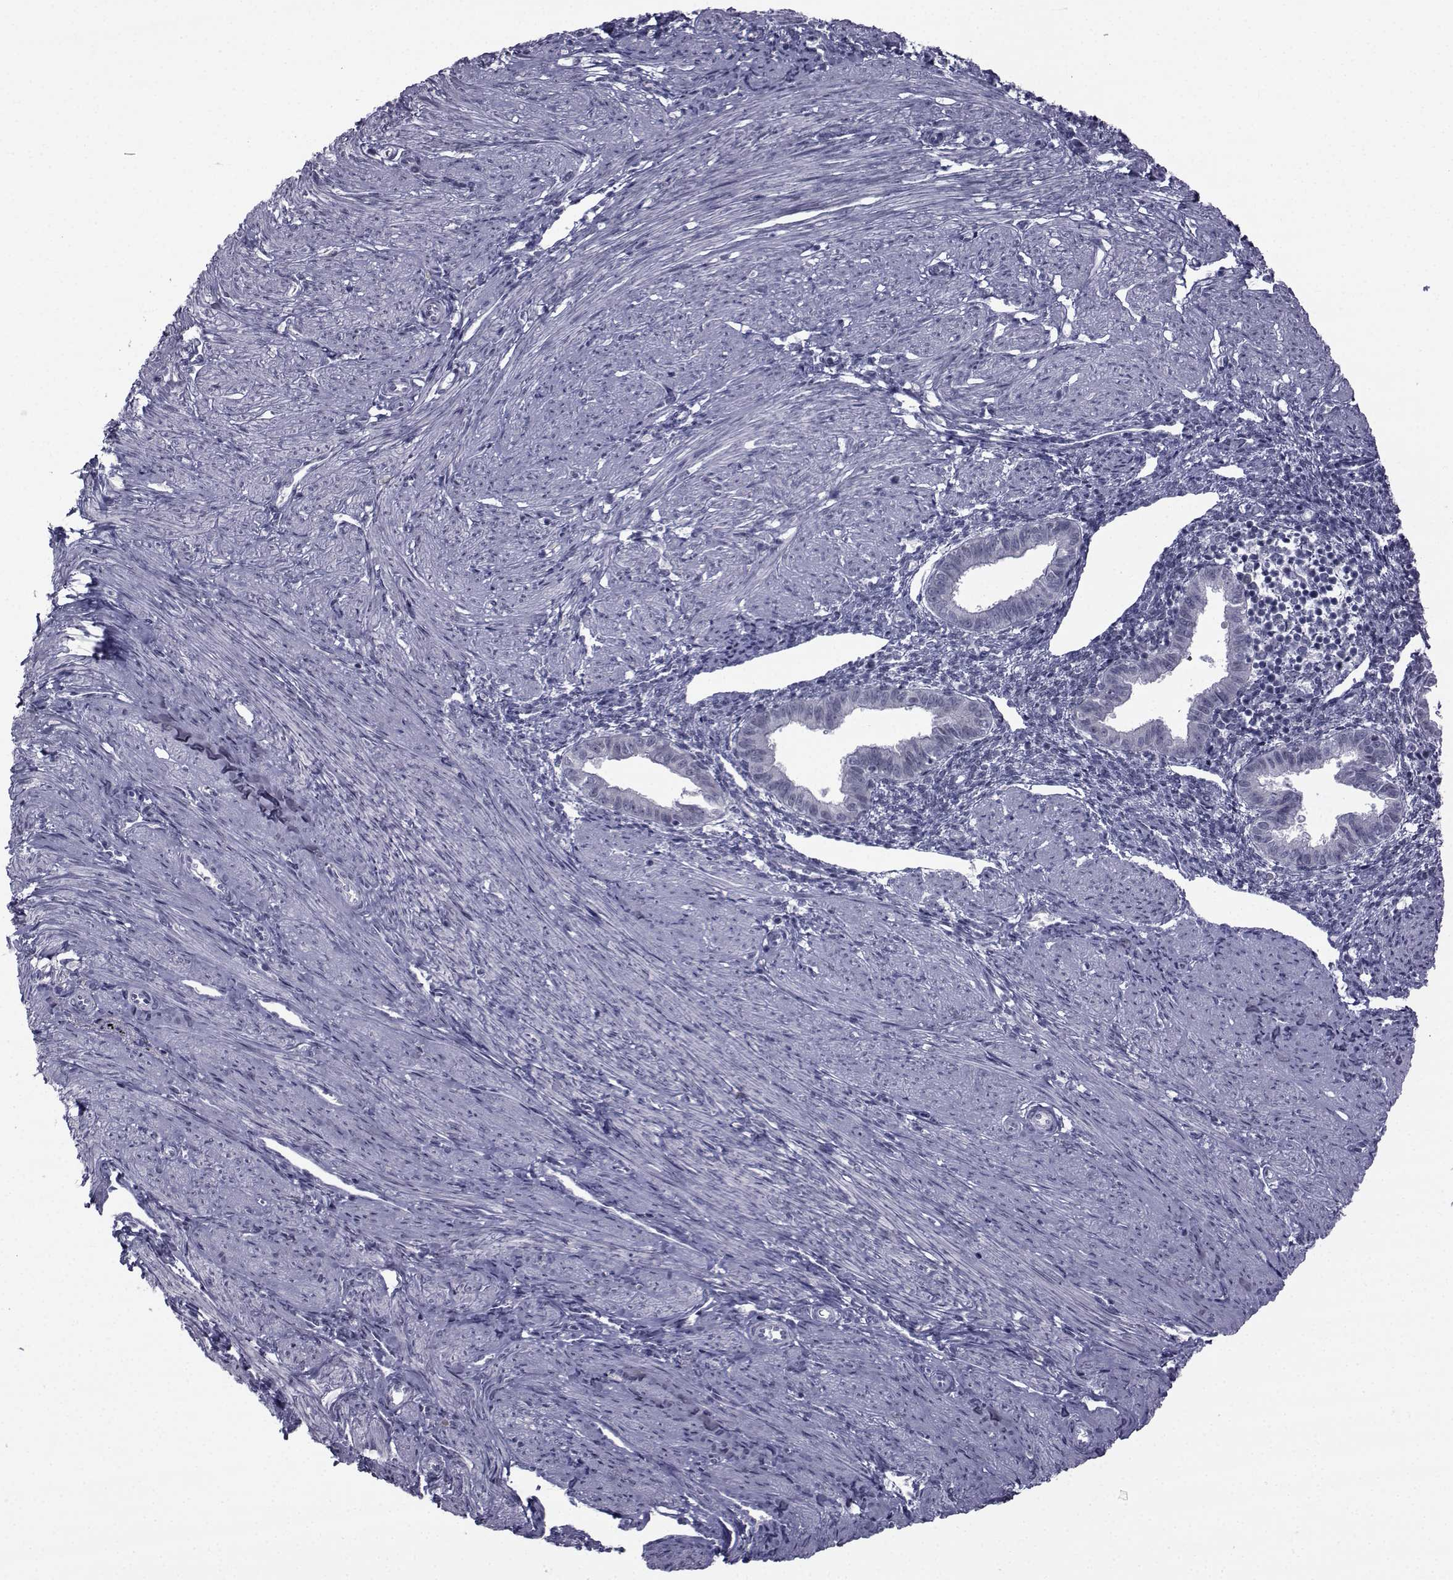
{"staining": {"intensity": "negative", "quantity": "none", "location": "none"}, "tissue": "endometrium", "cell_type": "Cells in endometrial stroma", "image_type": "normal", "snomed": [{"axis": "morphology", "description": "Normal tissue, NOS"}, {"axis": "topography", "description": "Endometrium"}], "caption": "Photomicrograph shows no significant protein expression in cells in endometrial stroma of normal endometrium.", "gene": "PAX2", "patient": {"sex": "female", "age": 37}}